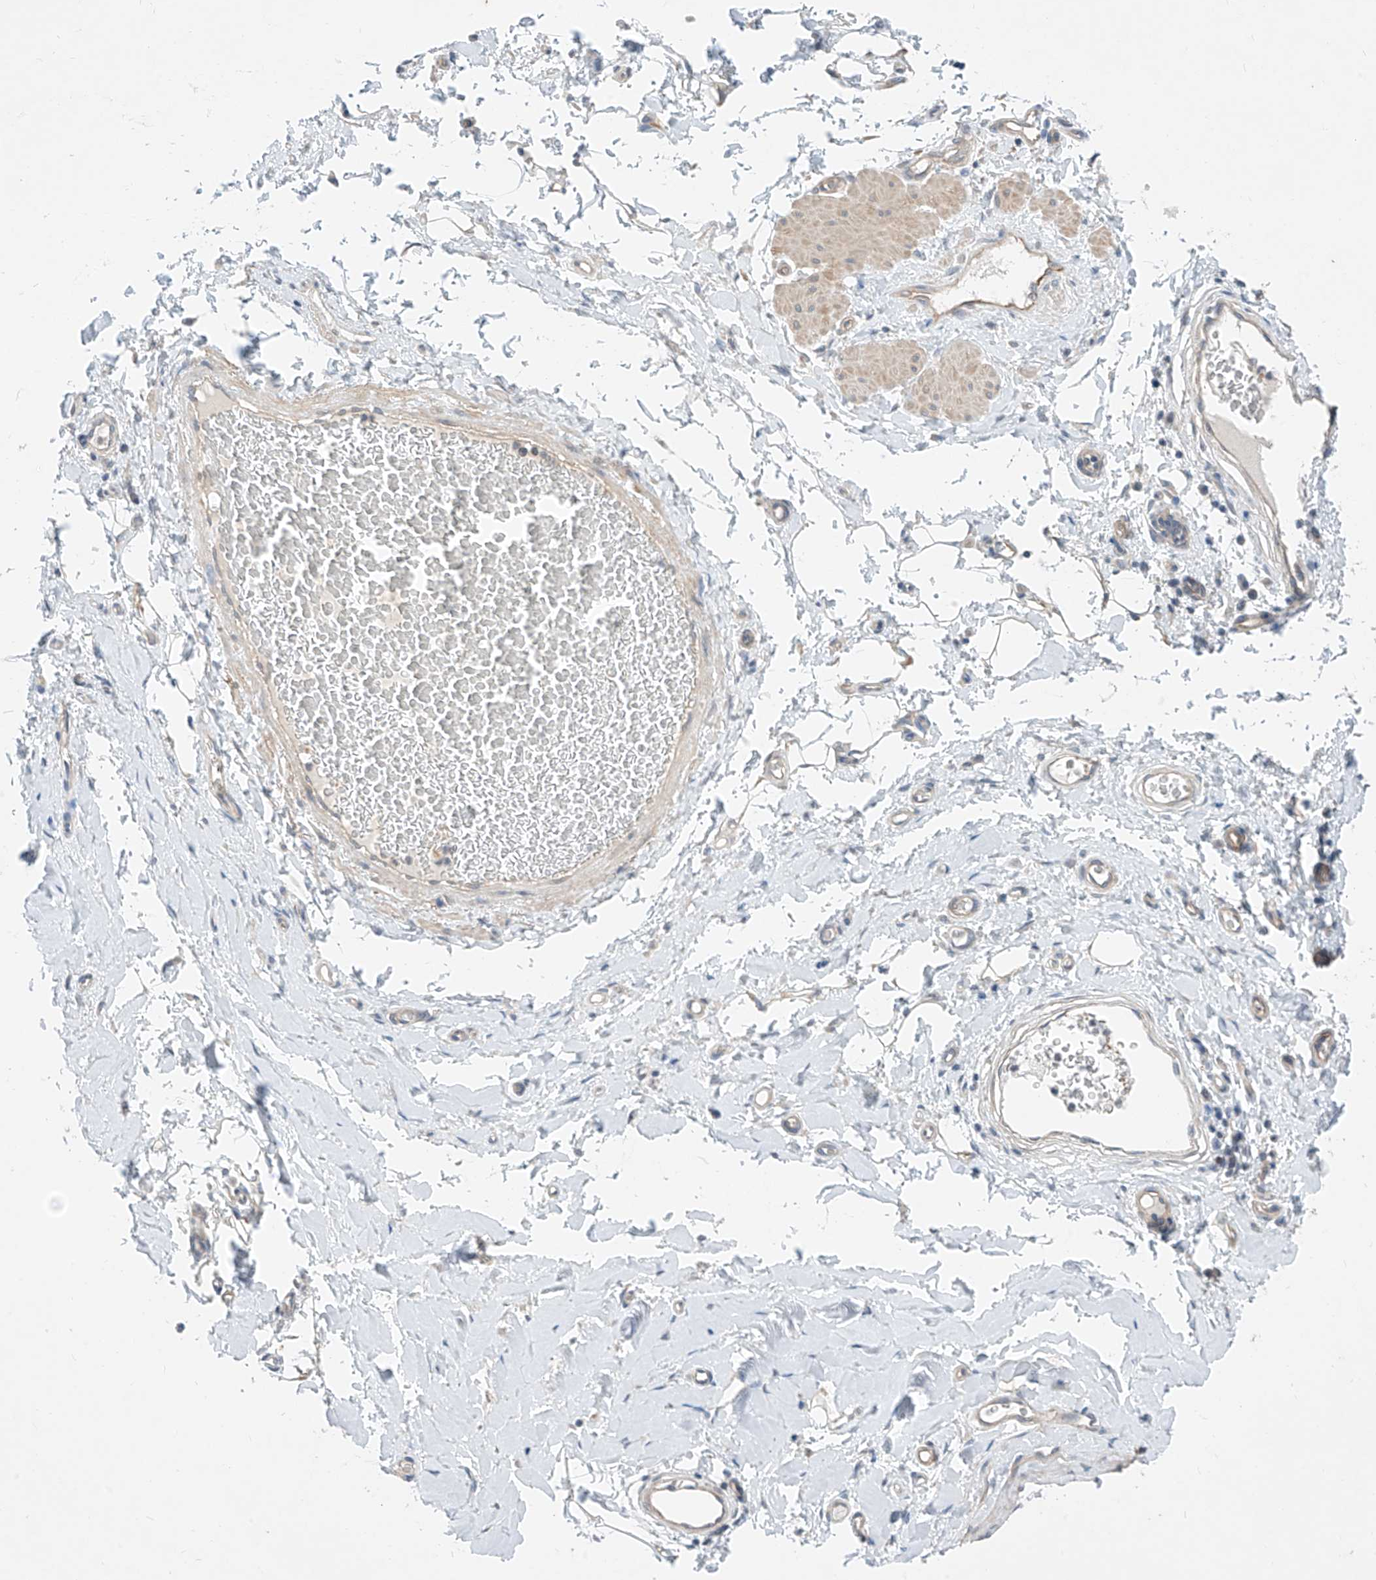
{"staining": {"intensity": "negative", "quantity": "none", "location": "none"}, "tissue": "adipose tissue", "cell_type": "Adipocytes", "image_type": "normal", "snomed": [{"axis": "morphology", "description": "Normal tissue, NOS"}, {"axis": "morphology", "description": "Adenocarcinoma, NOS"}, {"axis": "topography", "description": "Stomach, upper"}, {"axis": "topography", "description": "Peripheral nerve tissue"}], "caption": "IHC image of unremarkable adipose tissue stained for a protein (brown), which demonstrates no positivity in adipocytes. The staining was performed using DAB (3,3'-diaminobenzidine) to visualize the protein expression in brown, while the nuclei were stained in blue with hematoxylin (Magnification: 20x).", "gene": "ABLIM2", "patient": {"sex": "male", "age": 62}}